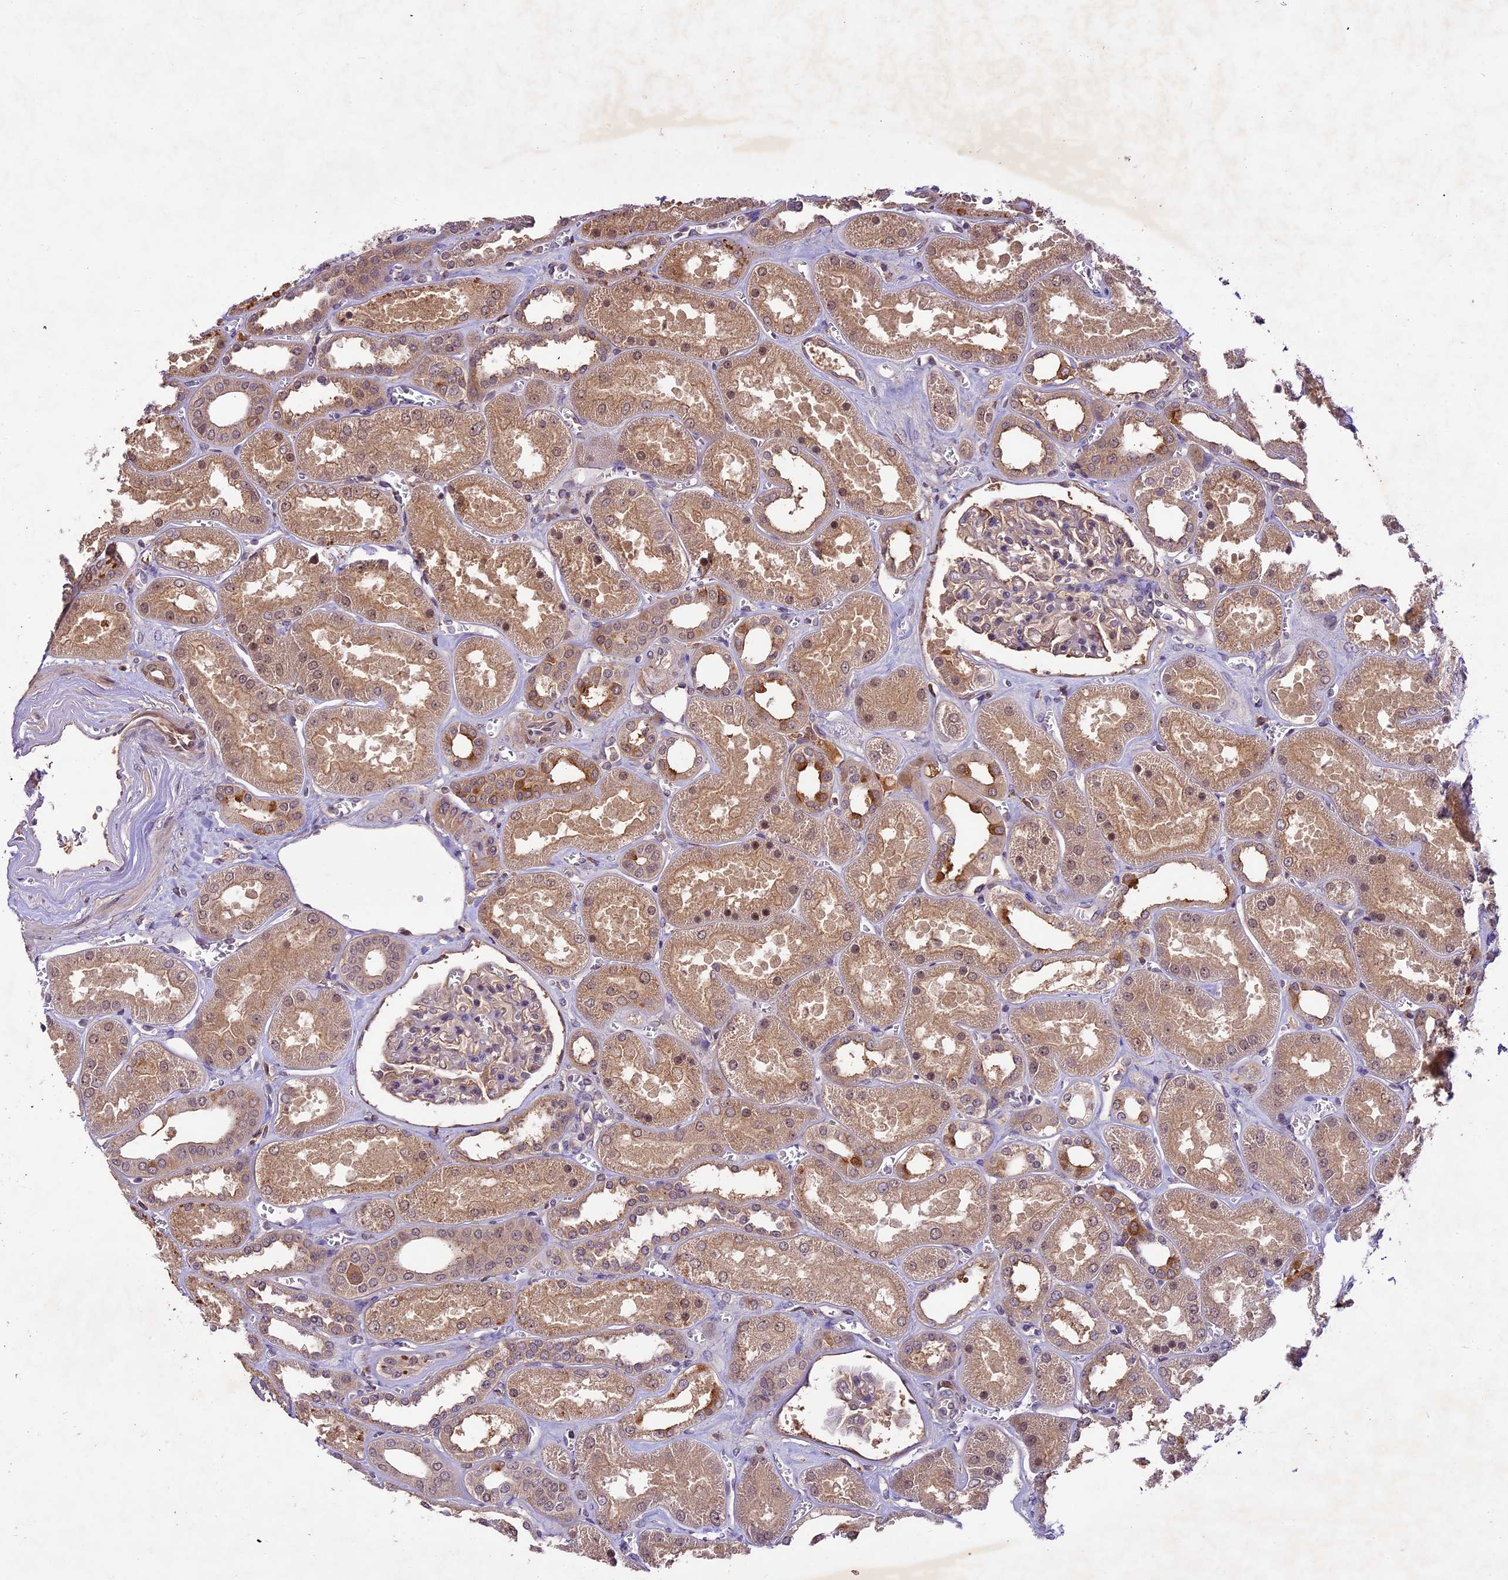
{"staining": {"intensity": "weak", "quantity": "<25%", "location": "nuclear"}, "tissue": "kidney", "cell_type": "Cells in glomeruli", "image_type": "normal", "snomed": [{"axis": "morphology", "description": "Normal tissue, NOS"}, {"axis": "morphology", "description": "Adenocarcinoma, NOS"}, {"axis": "topography", "description": "Kidney"}], "caption": "DAB immunohistochemical staining of unremarkable kidney reveals no significant staining in cells in glomeruli. (Immunohistochemistry (ihc), brightfield microscopy, high magnification).", "gene": "ATP10A", "patient": {"sex": "female", "age": 68}}